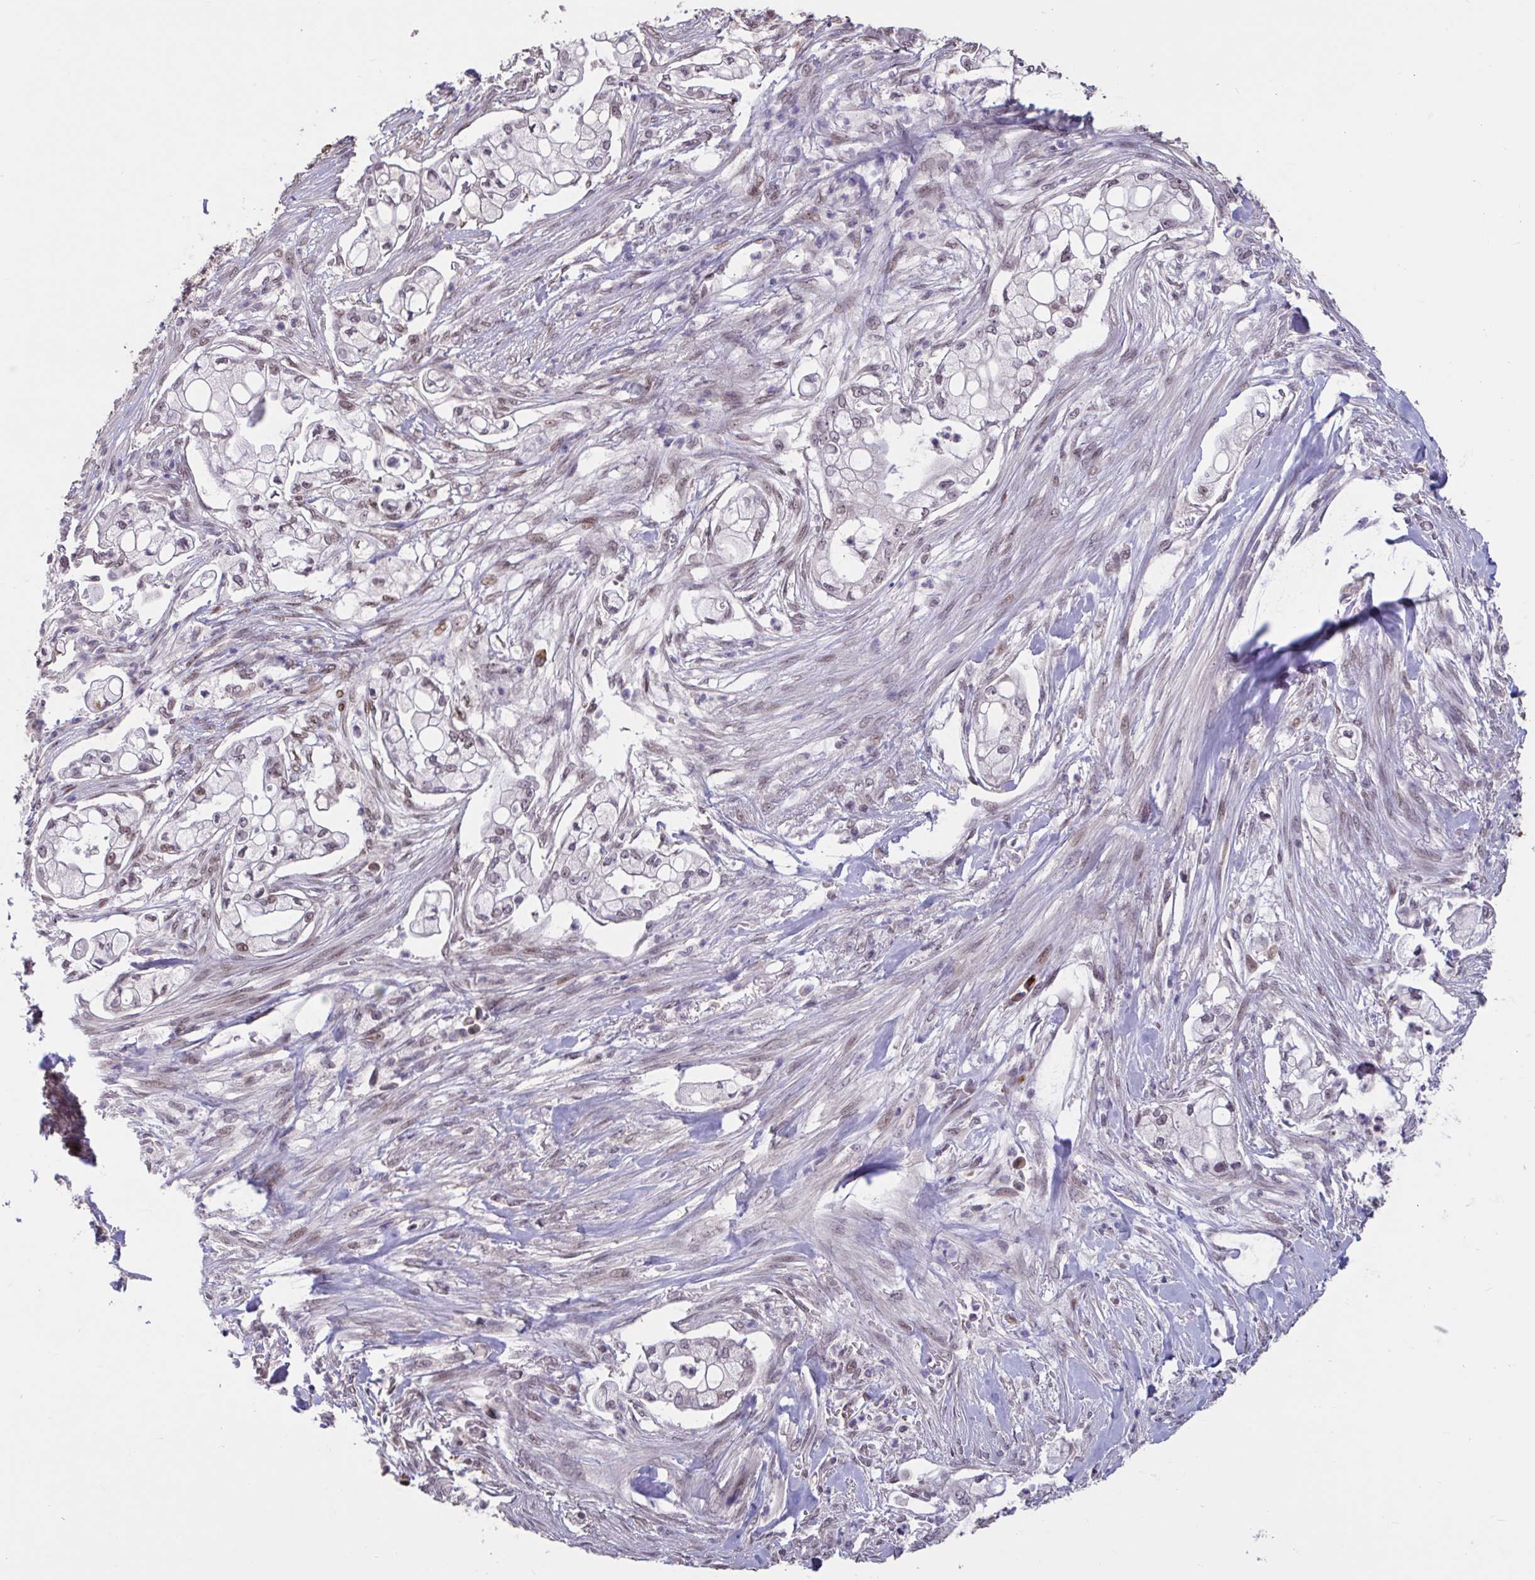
{"staining": {"intensity": "weak", "quantity": "25%-75%", "location": "nuclear"}, "tissue": "pancreatic cancer", "cell_type": "Tumor cells", "image_type": "cancer", "snomed": [{"axis": "morphology", "description": "Adenocarcinoma, NOS"}, {"axis": "topography", "description": "Pancreas"}], "caption": "The micrograph exhibits staining of adenocarcinoma (pancreatic), revealing weak nuclear protein positivity (brown color) within tumor cells. (DAB IHC with brightfield microscopy, high magnification).", "gene": "ZNF414", "patient": {"sex": "female", "age": 69}}